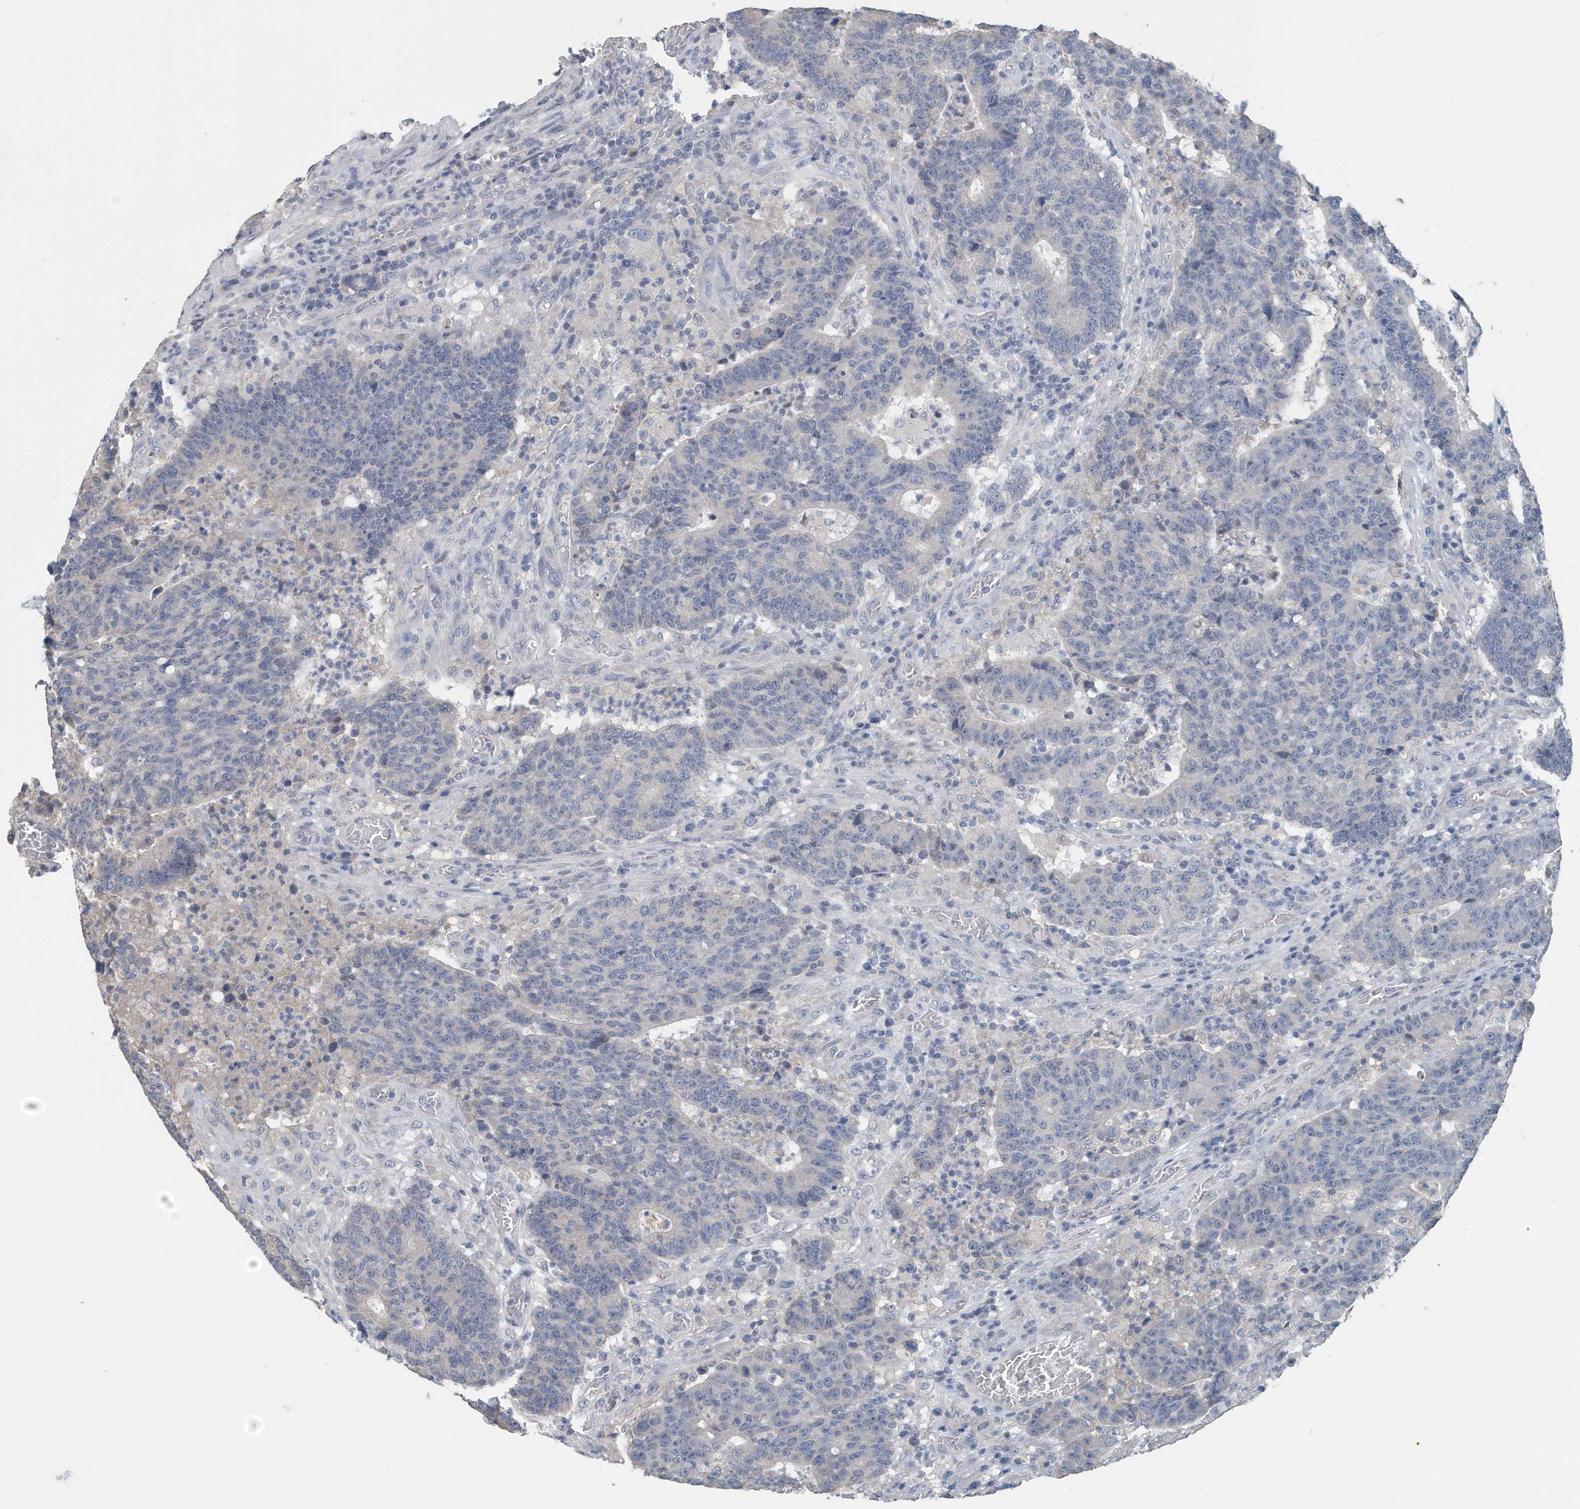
{"staining": {"intensity": "negative", "quantity": "none", "location": "none"}, "tissue": "colorectal cancer", "cell_type": "Tumor cells", "image_type": "cancer", "snomed": [{"axis": "morphology", "description": "Adenocarcinoma, NOS"}, {"axis": "topography", "description": "Colon"}], "caption": "DAB immunohistochemical staining of colorectal cancer (adenocarcinoma) shows no significant expression in tumor cells.", "gene": "UGT2B4", "patient": {"sex": "female", "age": 75}}